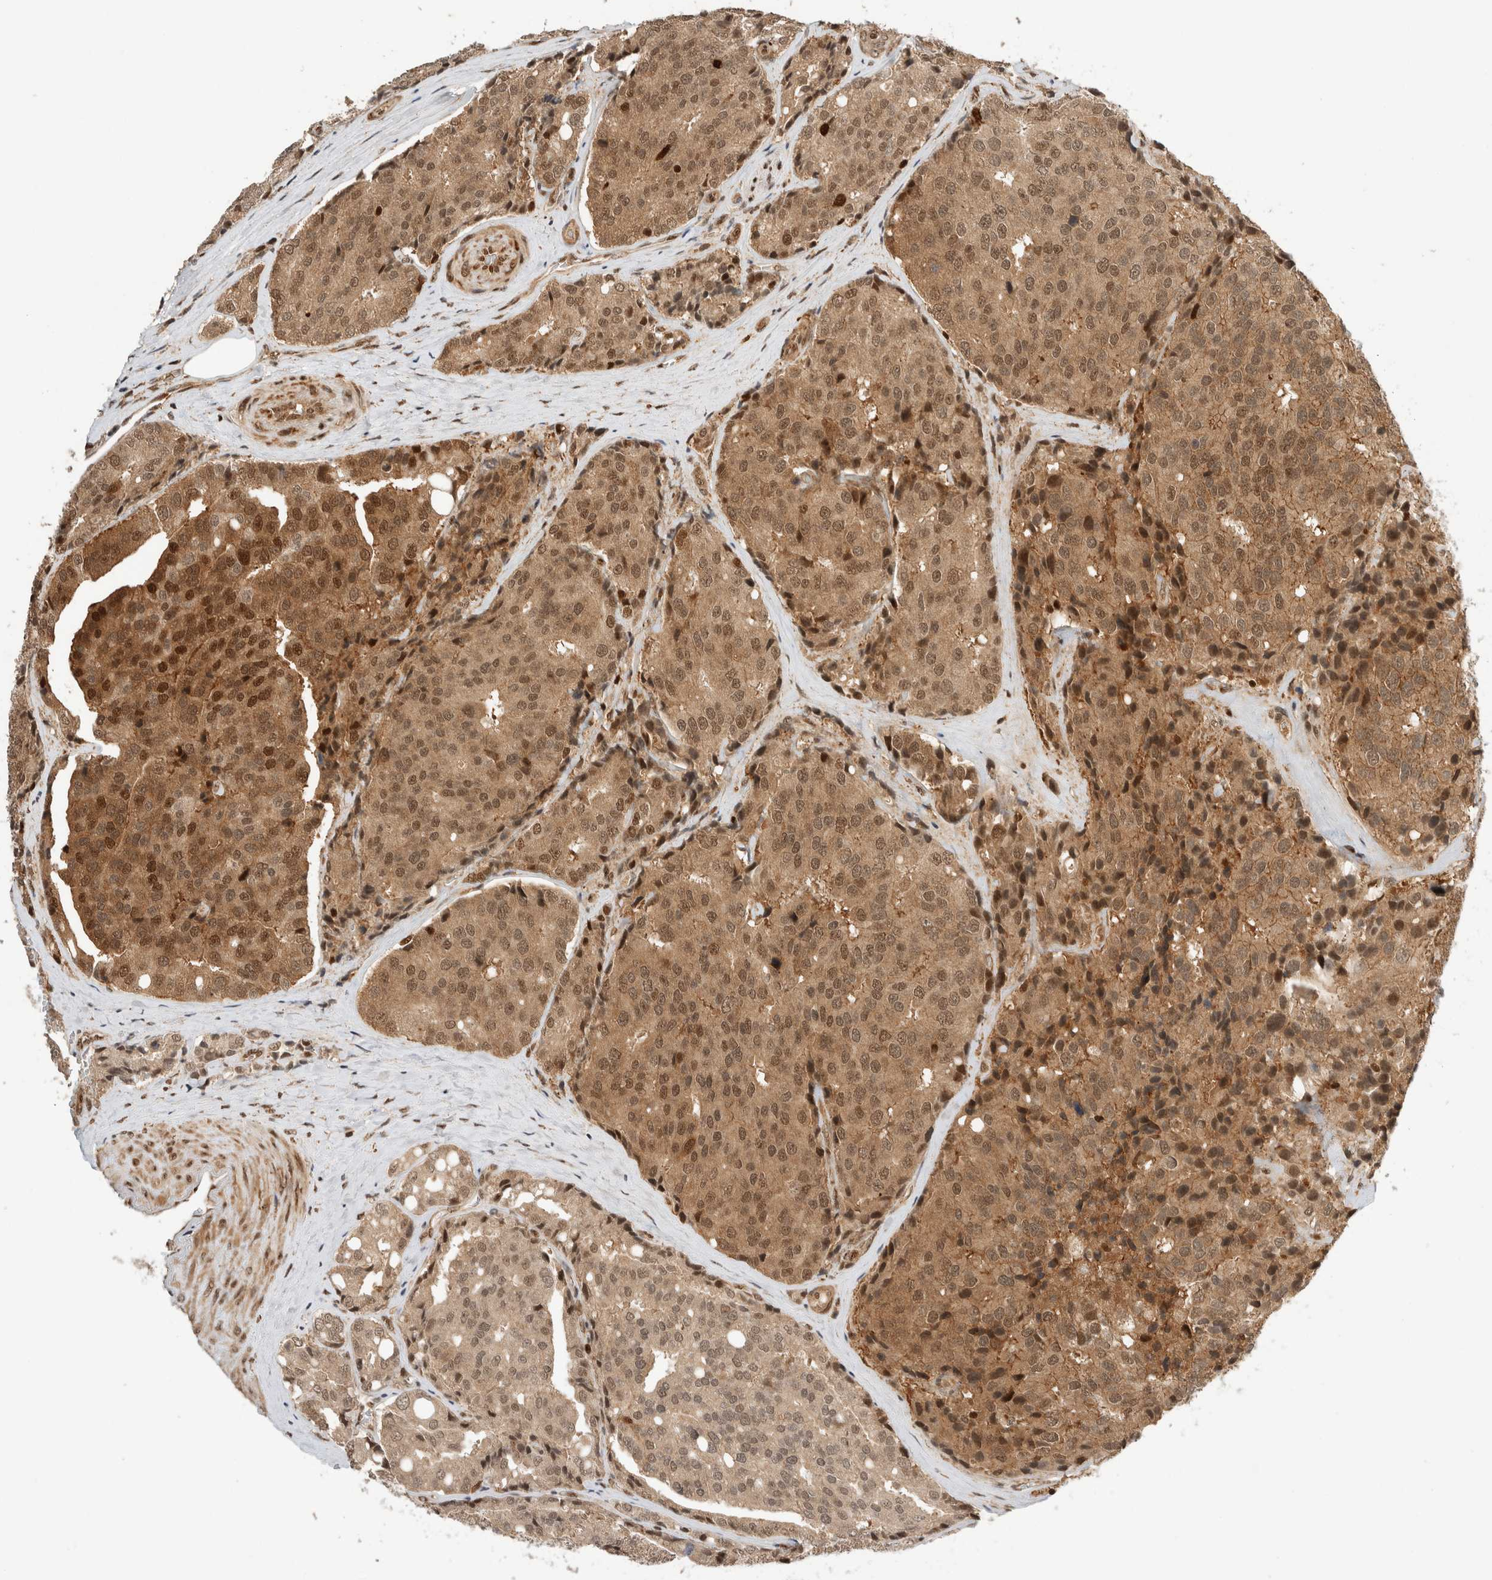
{"staining": {"intensity": "moderate", "quantity": ">75%", "location": "cytoplasmic/membranous,nuclear"}, "tissue": "prostate cancer", "cell_type": "Tumor cells", "image_type": "cancer", "snomed": [{"axis": "morphology", "description": "Adenocarcinoma, High grade"}, {"axis": "topography", "description": "Prostate"}], "caption": "Immunohistochemical staining of human prostate cancer (adenocarcinoma (high-grade)) exhibits medium levels of moderate cytoplasmic/membranous and nuclear protein positivity in about >75% of tumor cells. The protein of interest is shown in brown color, while the nuclei are stained blue.", "gene": "SNRNP40", "patient": {"sex": "male", "age": 50}}